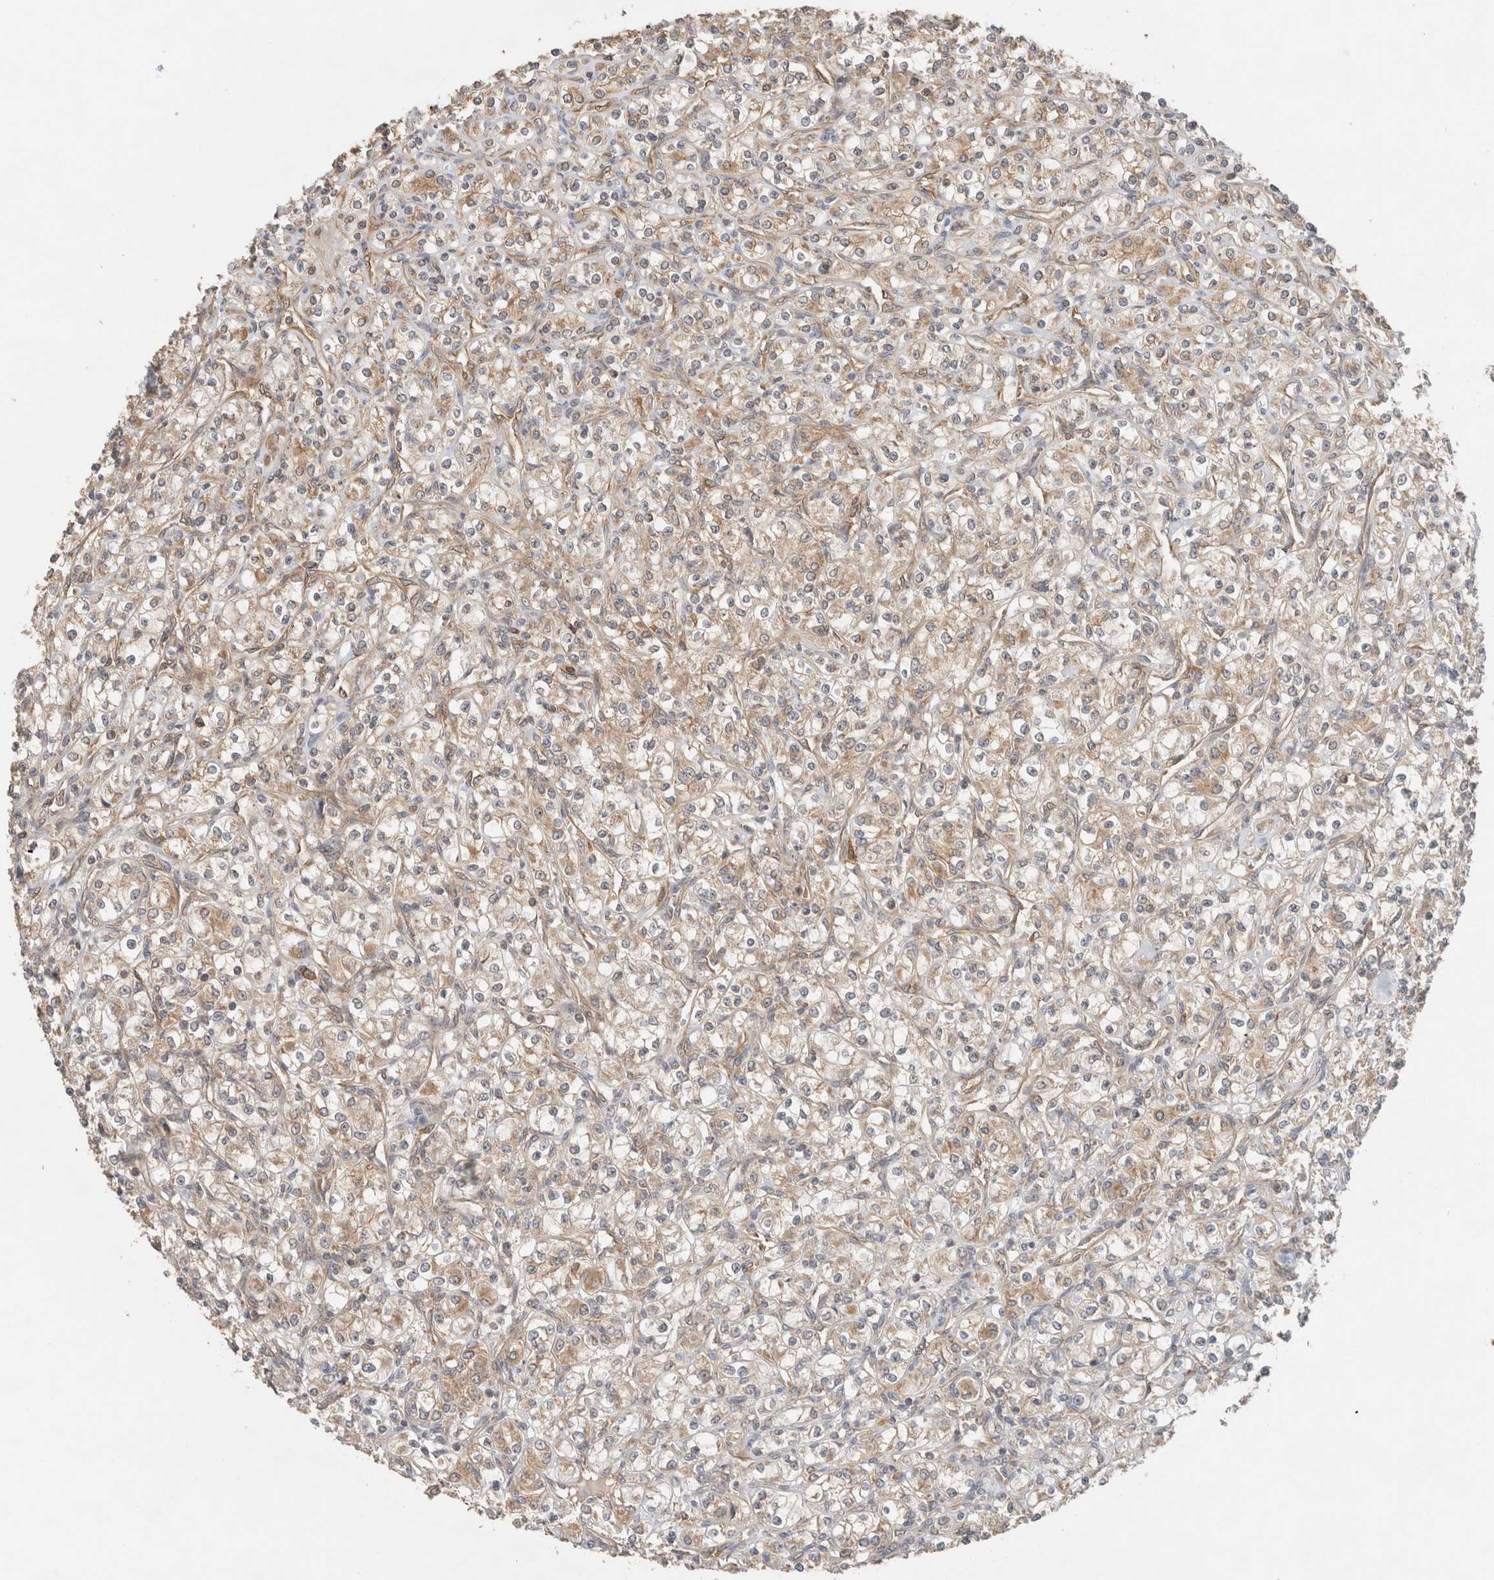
{"staining": {"intensity": "moderate", "quantity": ">75%", "location": "cytoplasmic/membranous"}, "tissue": "renal cancer", "cell_type": "Tumor cells", "image_type": "cancer", "snomed": [{"axis": "morphology", "description": "Adenocarcinoma, NOS"}, {"axis": "topography", "description": "Kidney"}], "caption": "Immunohistochemical staining of human renal cancer shows medium levels of moderate cytoplasmic/membranous protein staining in about >75% of tumor cells.", "gene": "ARFGEF2", "patient": {"sex": "male", "age": 77}}